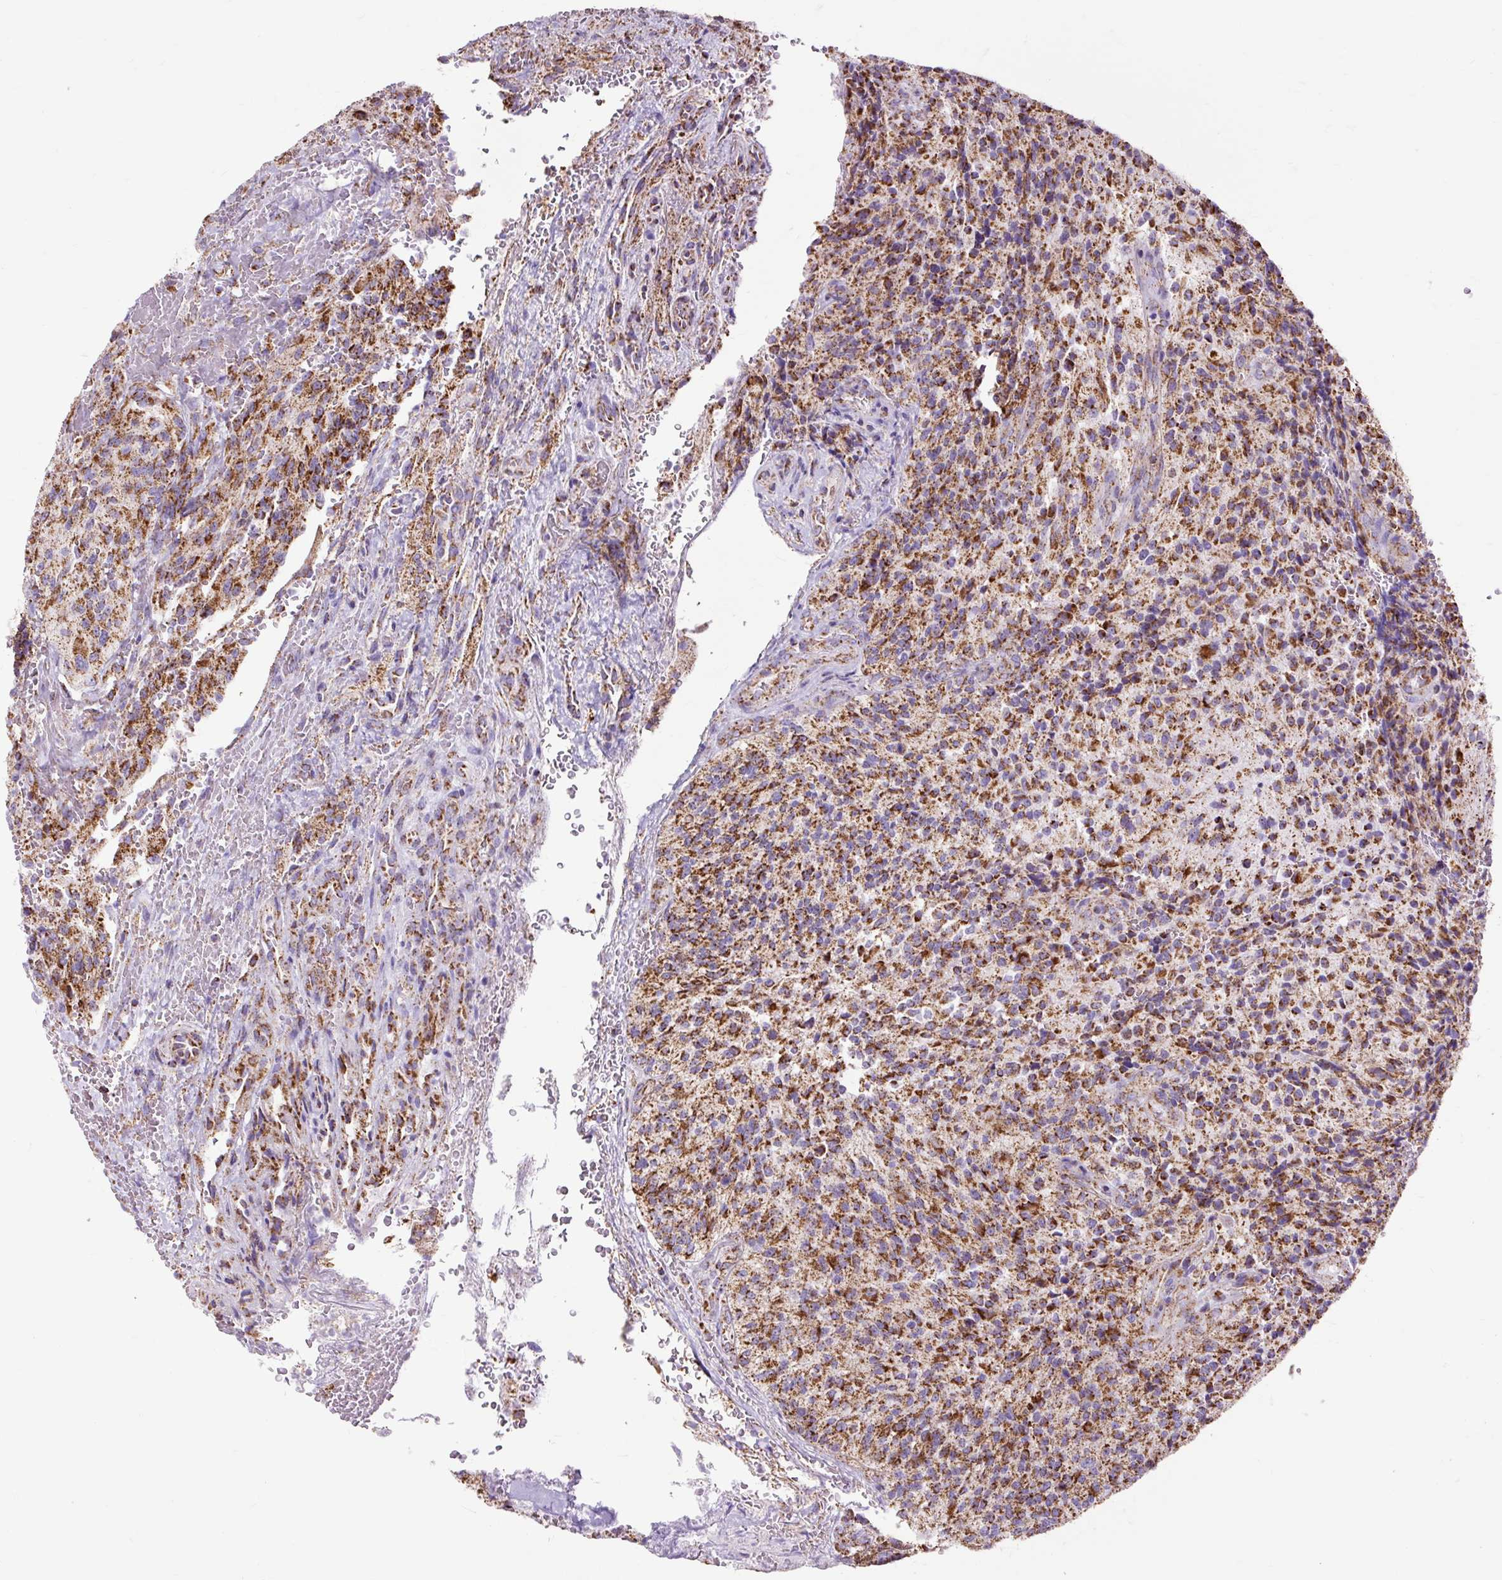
{"staining": {"intensity": "moderate", "quantity": ">75%", "location": "cytoplasmic/membranous"}, "tissue": "glioma", "cell_type": "Tumor cells", "image_type": "cancer", "snomed": [{"axis": "morphology", "description": "Normal tissue, NOS"}, {"axis": "morphology", "description": "Glioma, malignant, High grade"}, {"axis": "topography", "description": "Cerebral cortex"}], "caption": "Human glioma stained for a protein (brown) reveals moderate cytoplasmic/membranous positive expression in about >75% of tumor cells.", "gene": "DLAT", "patient": {"sex": "male", "age": 56}}